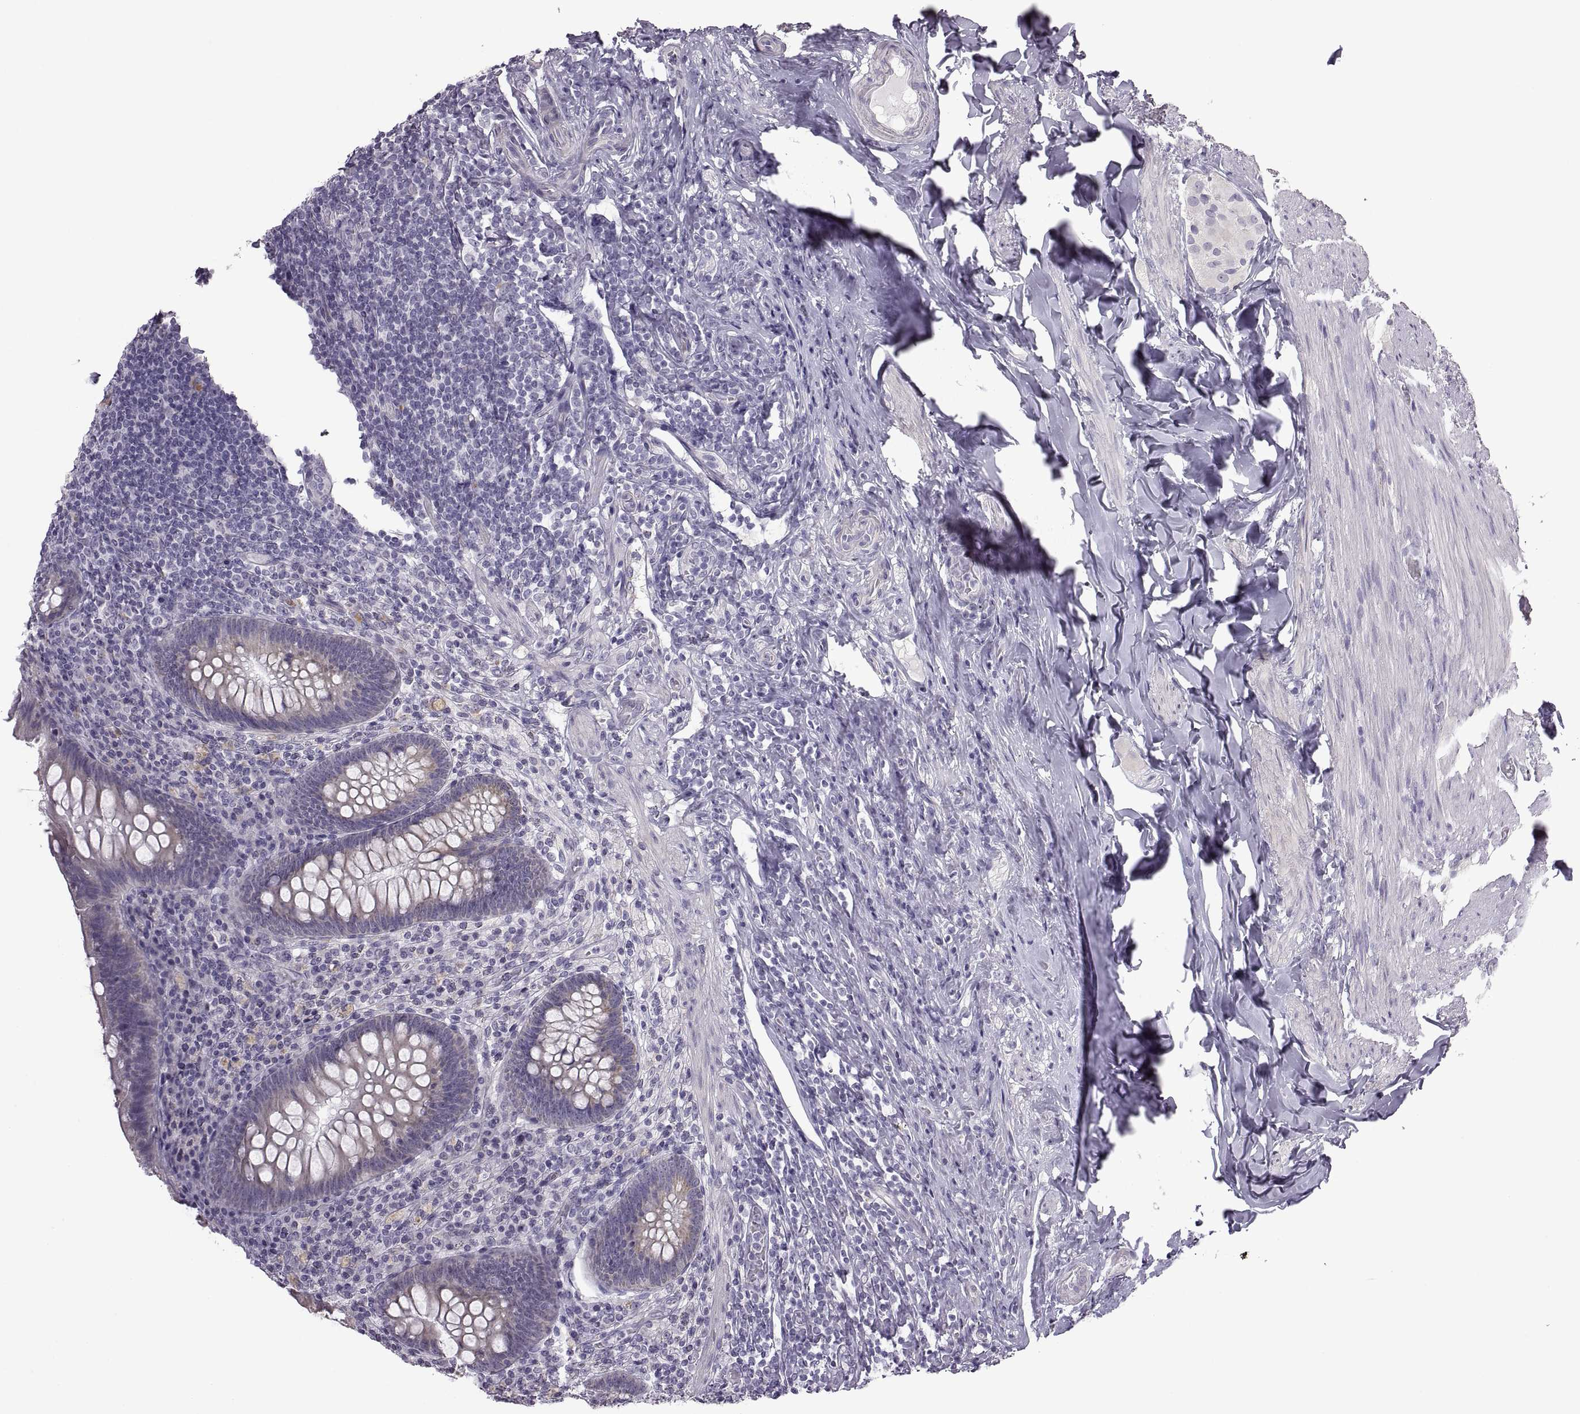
{"staining": {"intensity": "weak", "quantity": "25%-75%", "location": "cytoplasmic/membranous"}, "tissue": "appendix", "cell_type": "Glandular cells", "image_type": "normal", "snomed": [{"axis": "morphology", "description": "Normal tissue, NOS"}, {"axis": "topography", "description": "Appendix"}], "caption": "Glandular cells show low levels of weak cytoplasmic/membranous expression in about 25%-75% of cells in benign human appendix. (brown staining indicates protein expression, while blue staining denotes nuclei).", "gene": "FAM170A", "patient": {"sex": "male", "age": 47}}